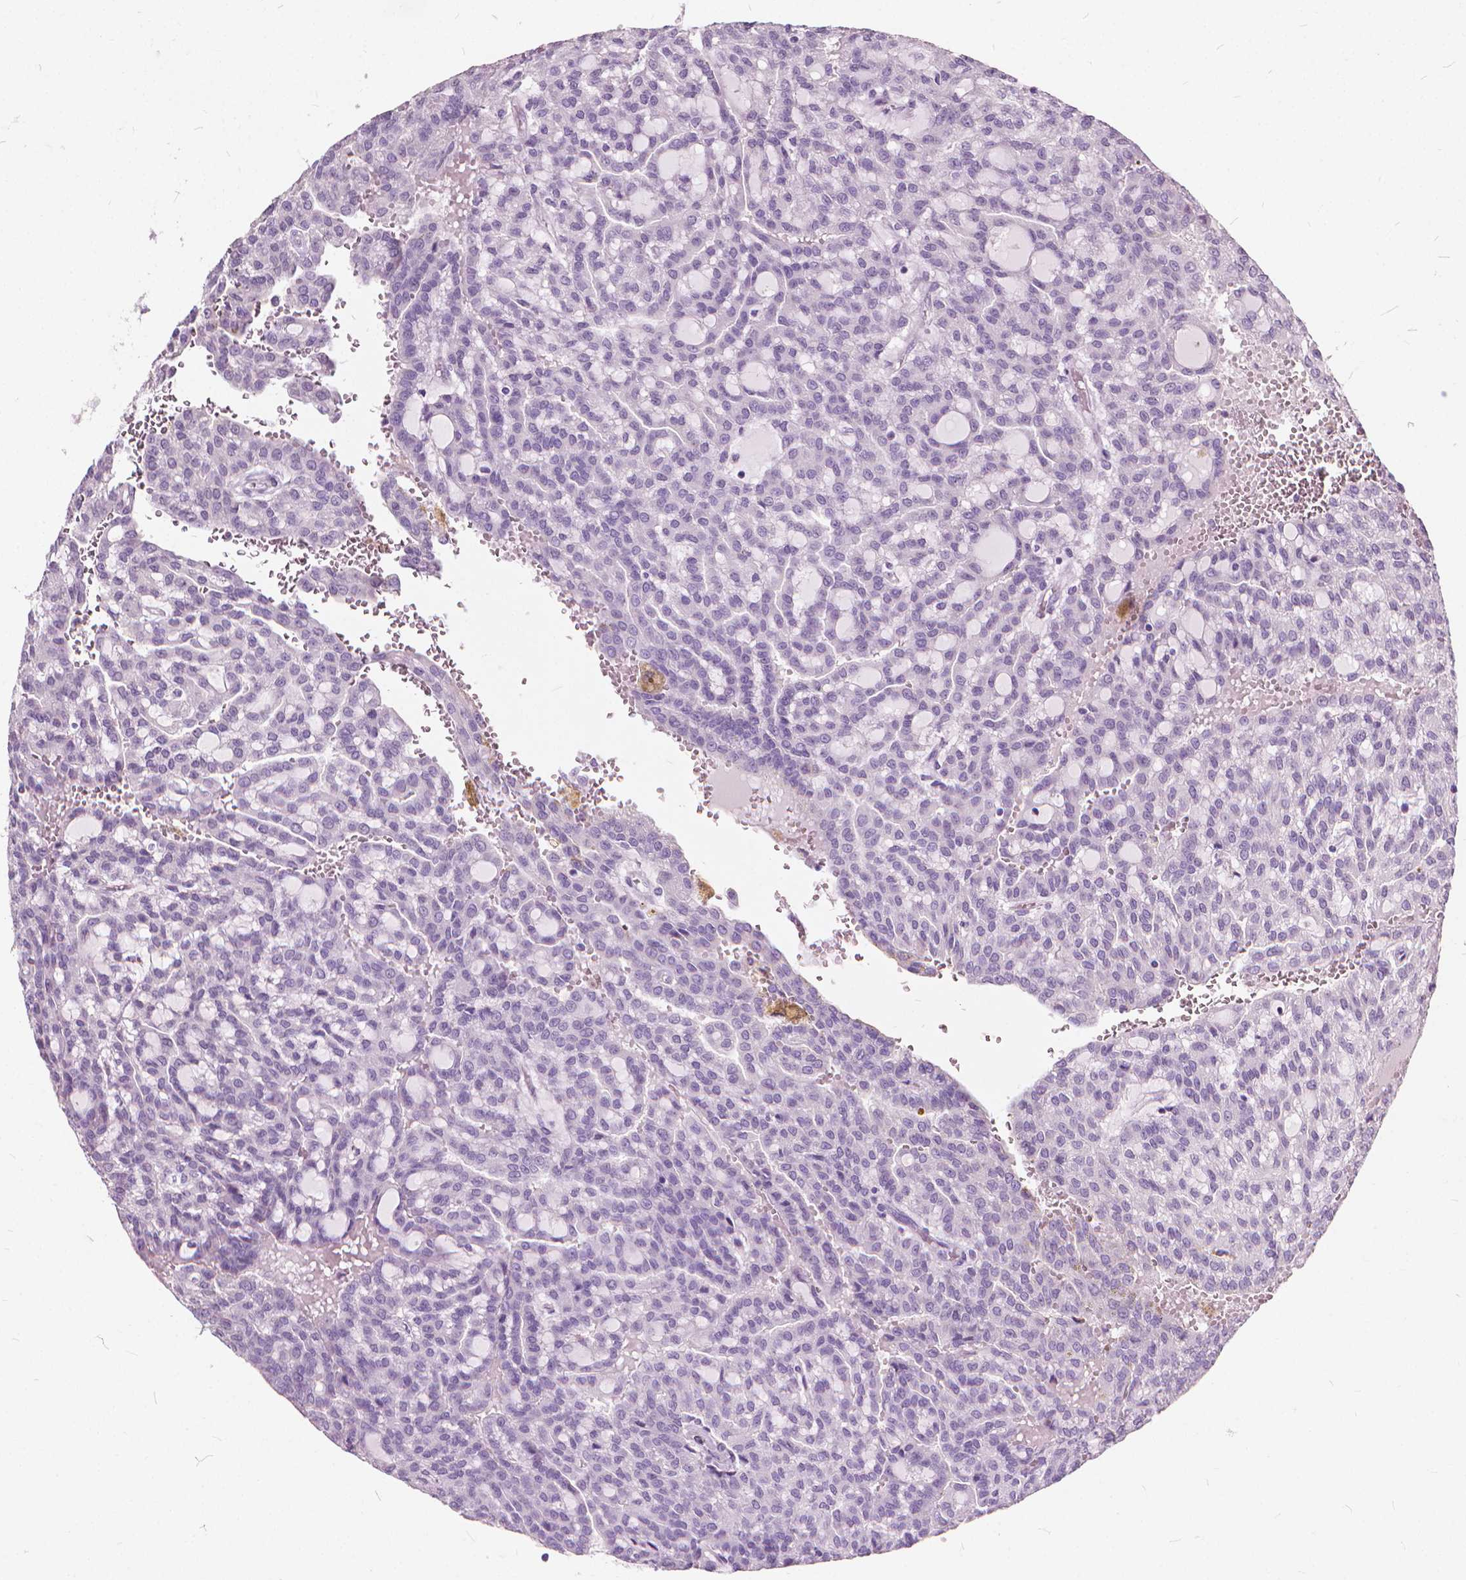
{"staining": {"intensity": "negative", "quantity": "none", "location": "none"}, "tissue": "renal cancer", "cell_type": "Tumor cells", "image_type": "cancer", "snomed": [{"axis": "morphology", "description": "Adenocarcinoma, NOS"}, {"axis": "topography", "description": "Kidney"}], "caption": "High magnification brightfield microscopy of renal cancer (adenocarcinoma) stained with DAB (3,3'-diaminobenzidine) (brown) and counterstained with hematoxylin (blue): tumor cells show no significant staining. The staining is performed using DAB (3,3'-diaminobenzidine) brown chromogen with nuclei counter-stained in using hematoxylin.", "gene": "DNM1", "patient": {"sex": "male", "age": 63}}